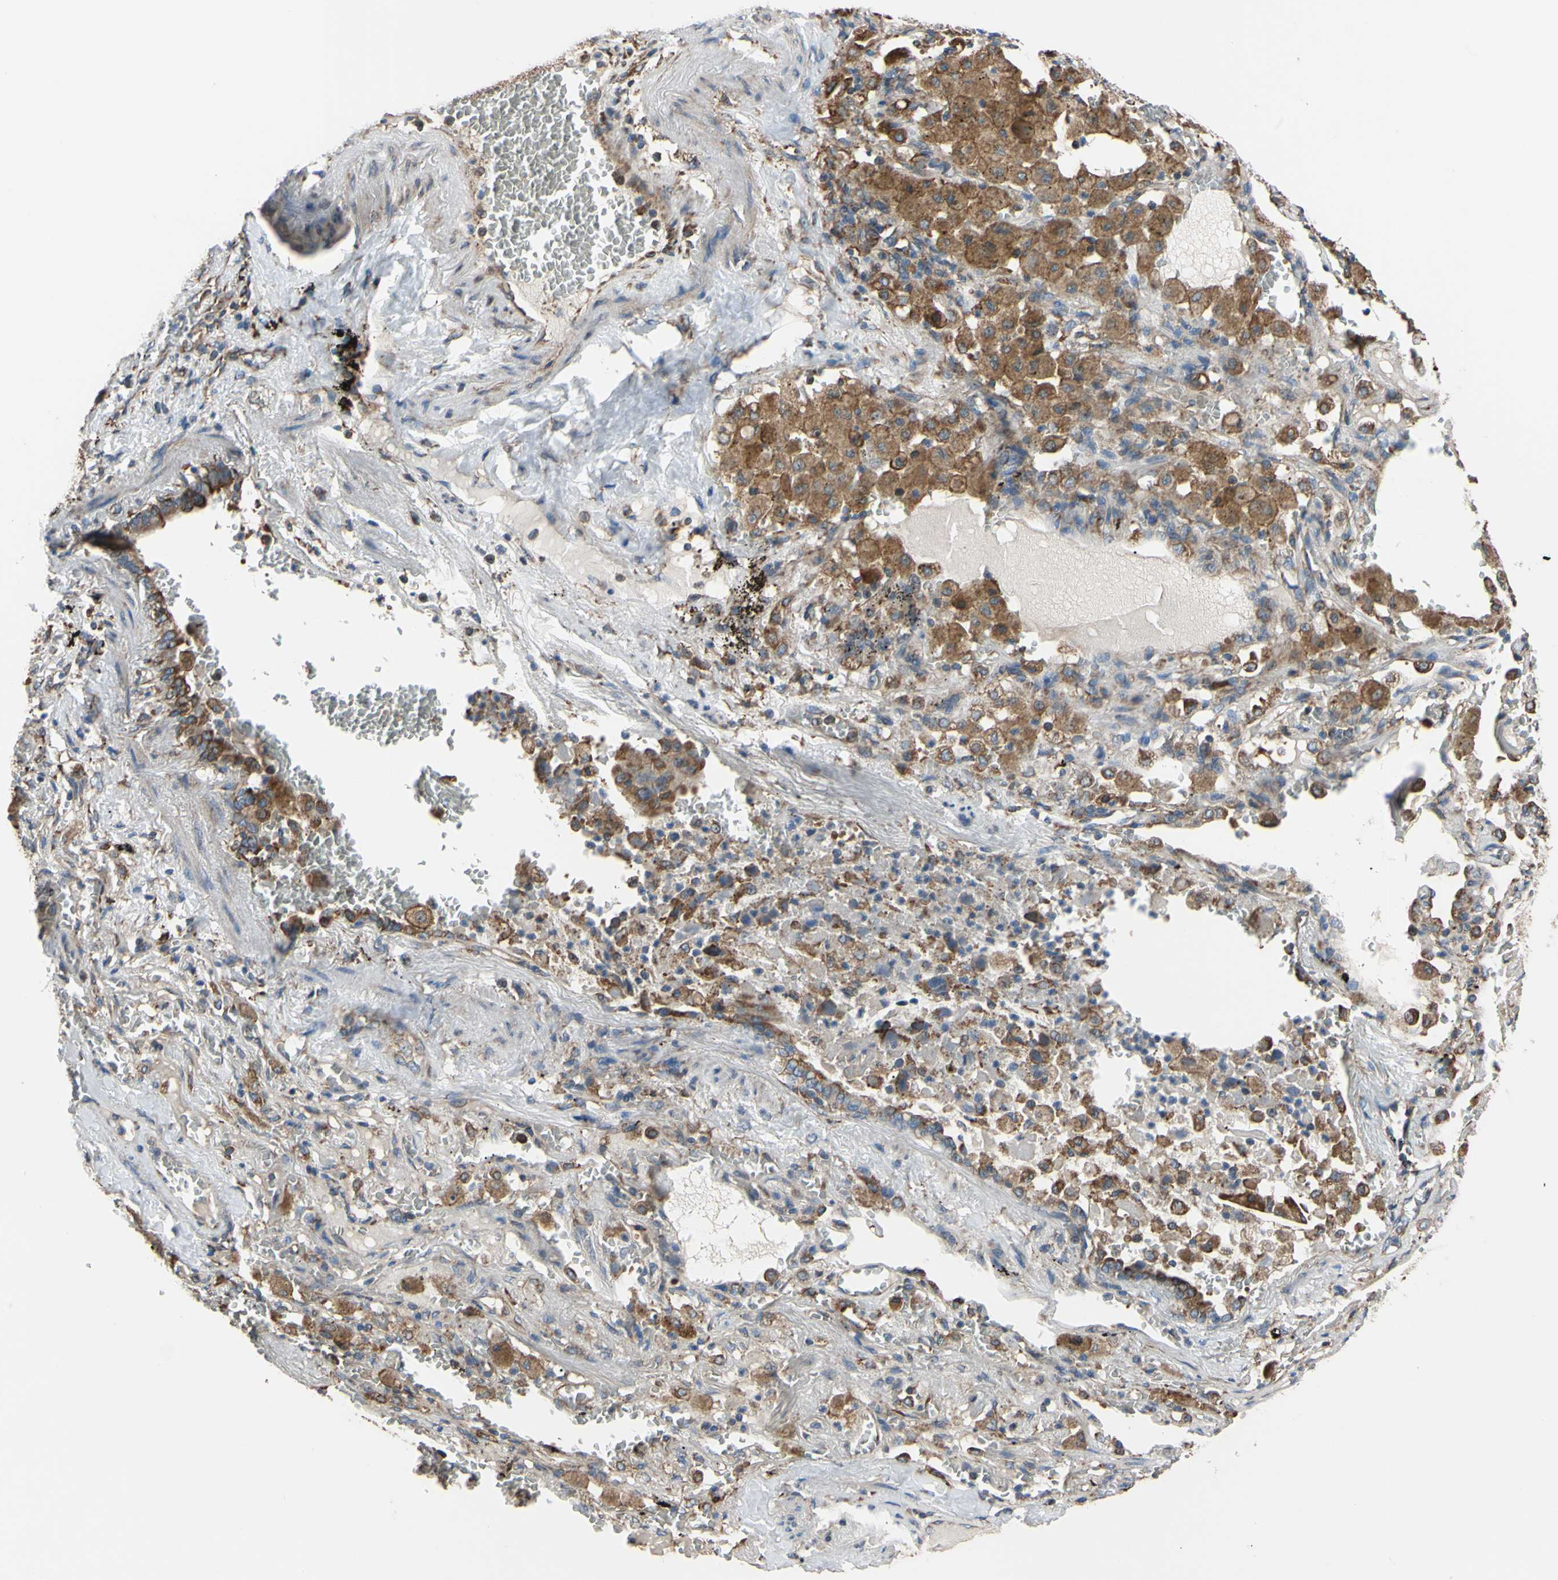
{"staining": {"intensity": "strong", "quantity": ">75%", "location": "cytoplasmic/membranous"}, "tissue": "lung cancer", "cell_type": "Tumor cells", "image_type": "cancer", "snomed": [{"axis": "morphology", "description": "Squamous cell carcinoma, NOS"}, {"axis": "topography", "description": "Lung"}], "caption": "High-magnification brightfield microscopy of lung cancer stained with DAB (brown) and counterstained with hematoxylin (blue). tumor cells exhibit strong cytoplasmic/membranous expression is seen in approximately>75% of cells.", "gene": "BMF", "patient": {"sex": "male", "age": 57}}